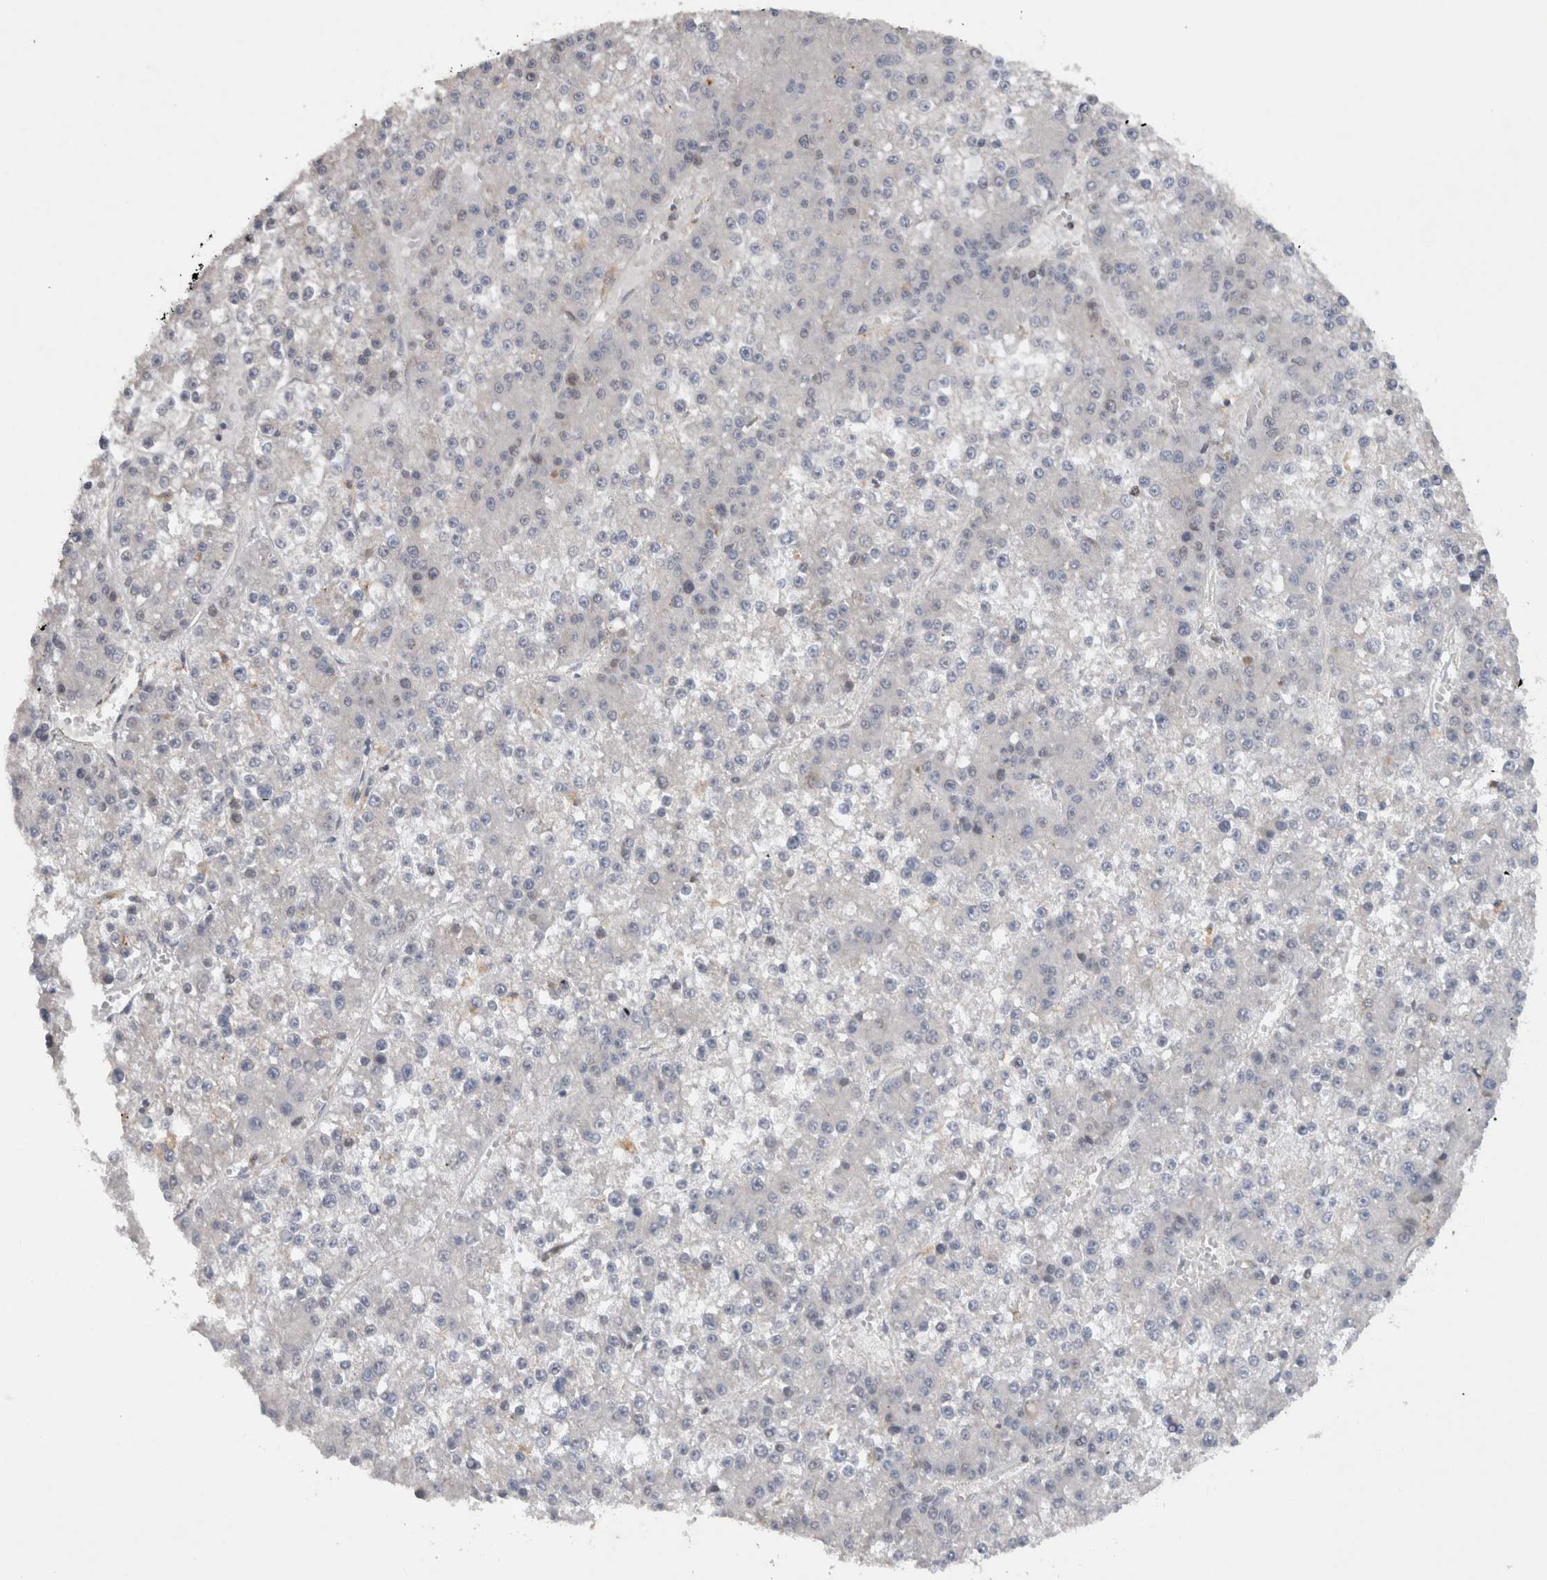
{"staining": {"intensity": "negative", "quantity": "none", "location": "none"}, "tissue": "liver cancer", "cell_type": "Tumor cells", "image_type": "cancer", "snomed": [{"axis": "morphology", "description": "Carcinoma, Hepatocellular, NOS"}, {"axis": "topography", "description": "Liver"}], "caption": "The micrograph shows no significant expression in tumor cells of liver cancer (hepatocellular carcinoma).", "gene": "HEXD", "patient": {"sex": "female", "age": 73}}